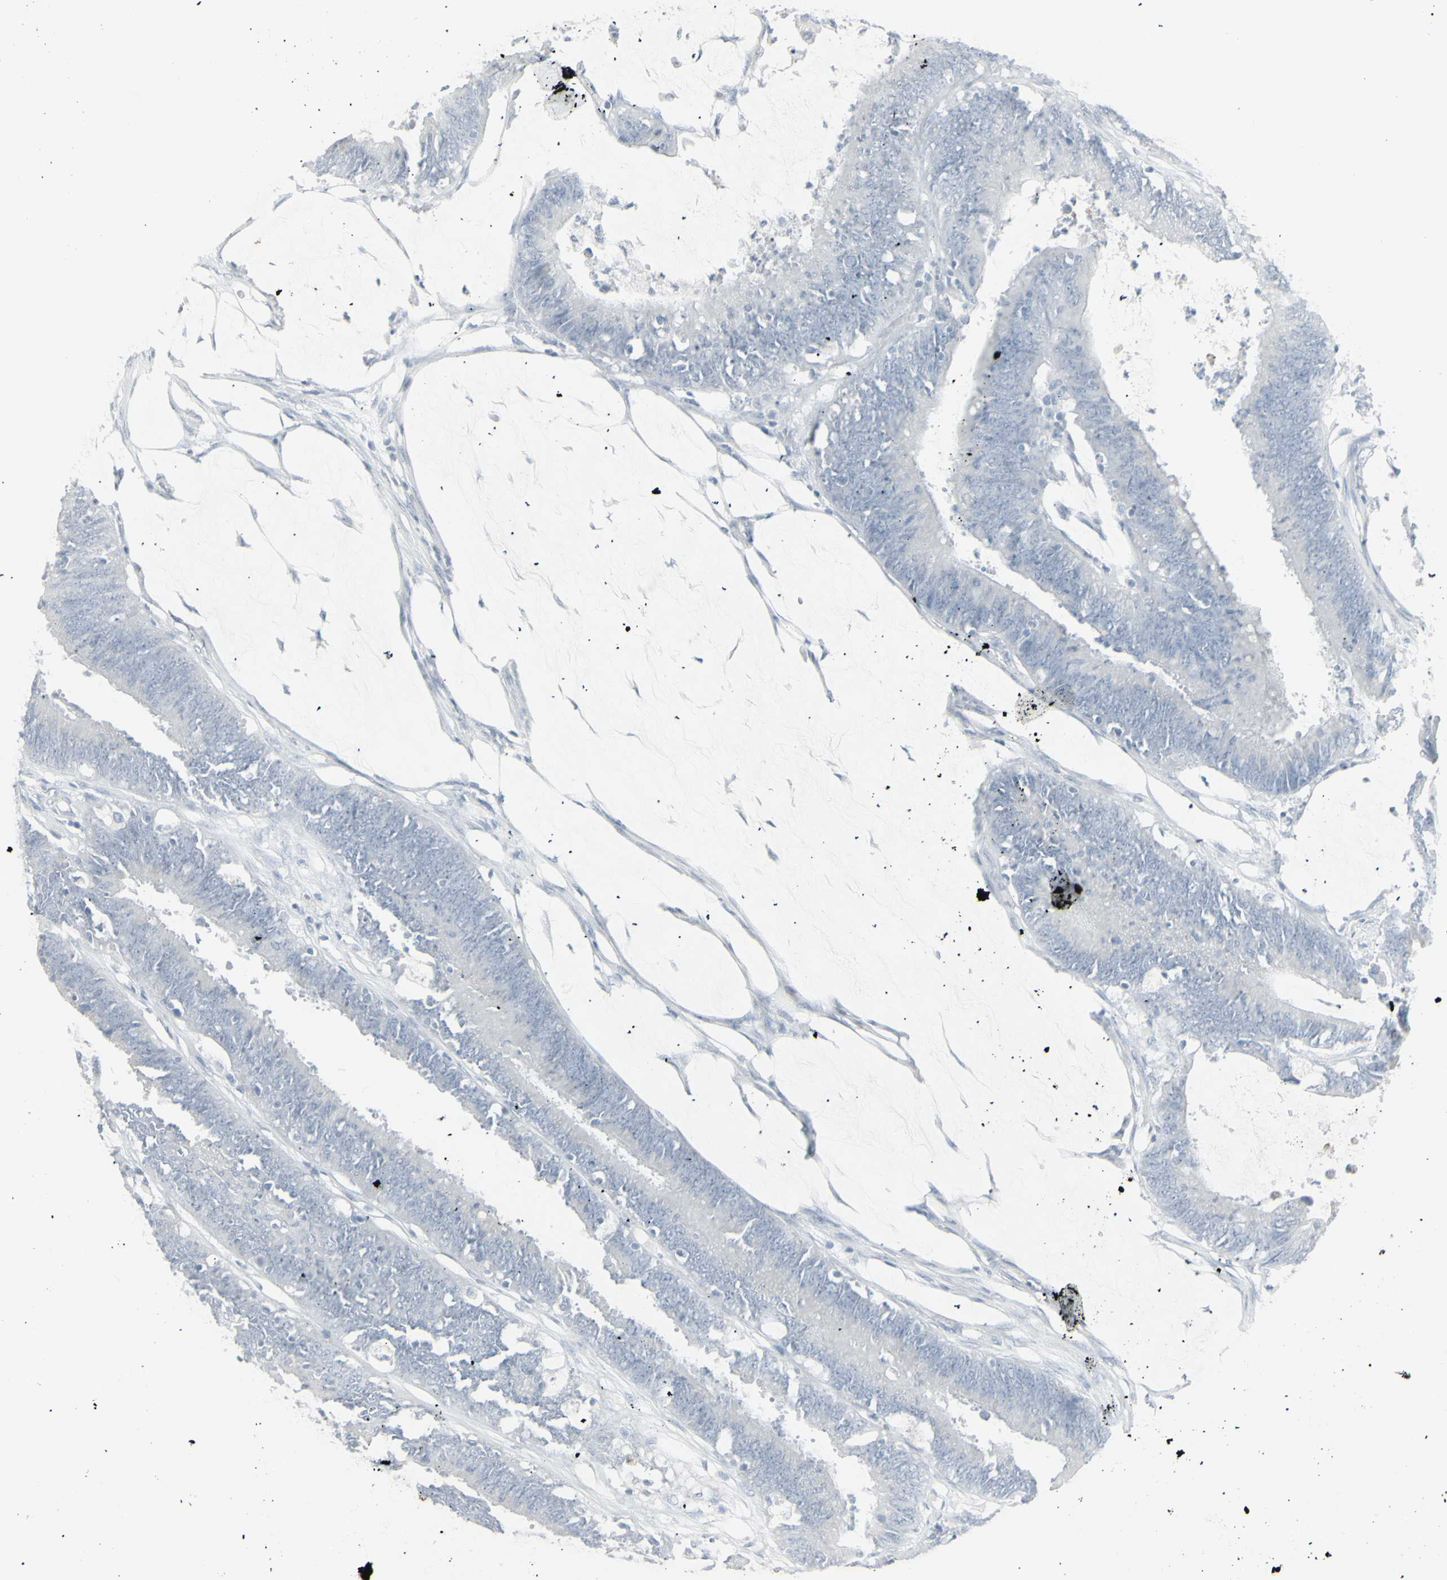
{"staining": {"intensity": "negative", "quantity": "none", "location": "none"}, "tissue": "colorectal cancer", "cell_type": "Tumor cells", "image_type": "cancer", "snomed": [{"axis": "morphology", "description": "Adenocarcinoma, NOS"}, {"axis": "topography", "description": "Rectum"}], "caption": "Immunohistochemistry (IHC) micrograph of adenocarcinoma (colorectal) stained for a protein (brown), which displays no staining in tumor cells. The staining is performed using DAB brown chromogen with nuclei counter-stained in using hematoxylin.", "gene": "YBX2", "patient": {"sex": "female", "age": 66}}